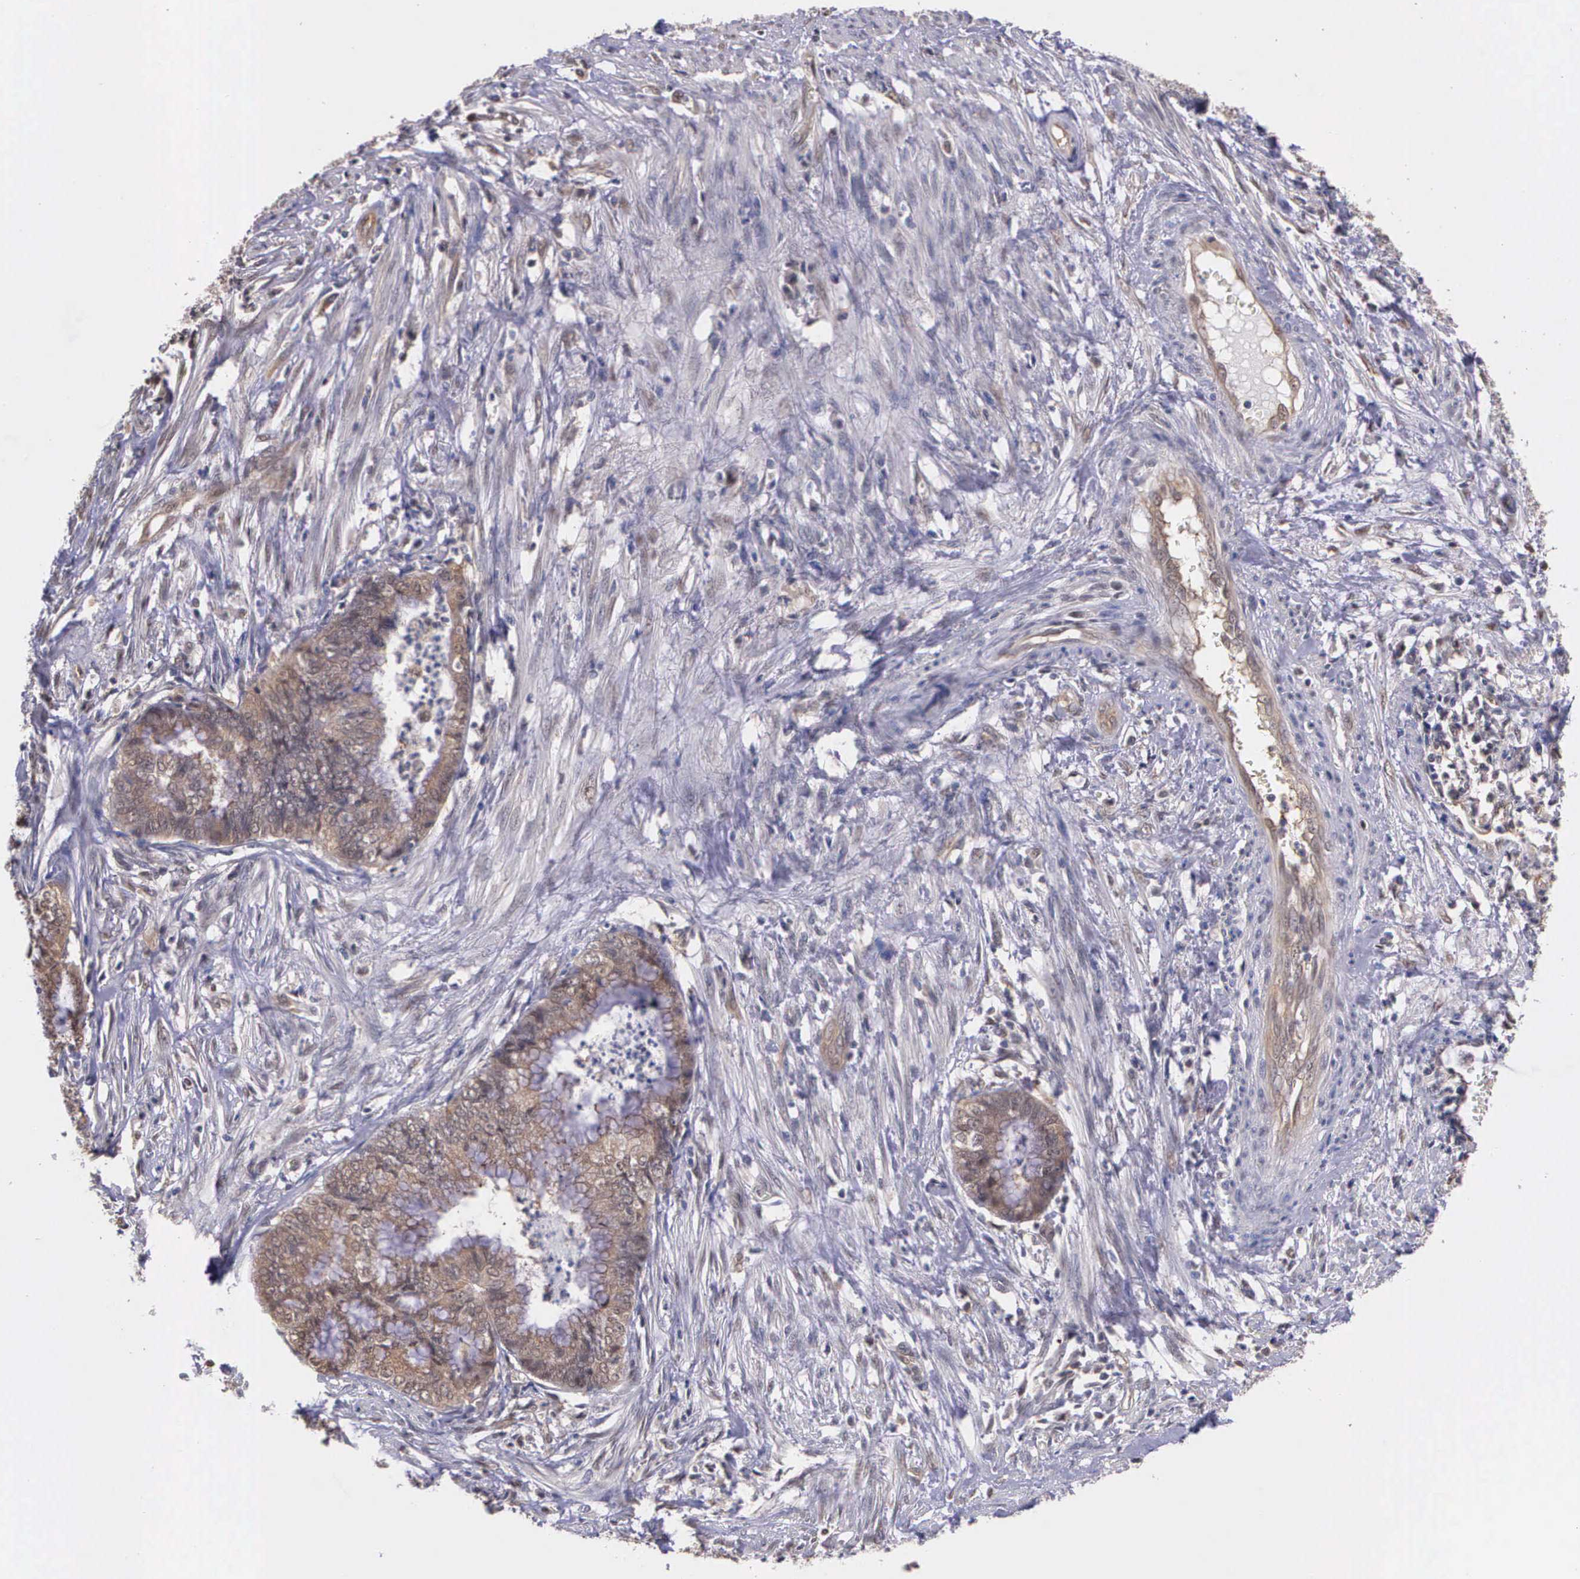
{"staining": {"intensity": "moderate", "quantity": ">75%", "location": "cytoplasmic/membranous"}, "tissue": "endometrial cancer", "cell_type": "Tumor cells", "image_type": "cancer", "snomed": [{"axis": "morphology", "description": "Necrosis, NOS"}, {"axis": "morphology", "description": "Adenocarcinoma, NOS"}, {"axis": "topography", "description": "Endometrium"}], "caption": "The image displays immunohistochemical staining of endometrial cancer. There is moderate cytoplasmic/membranous staining is appreciated in approximately >75% of tumor cells.", "gene": "PSMC1", "patient": {"sex": "female", "age": 79}}